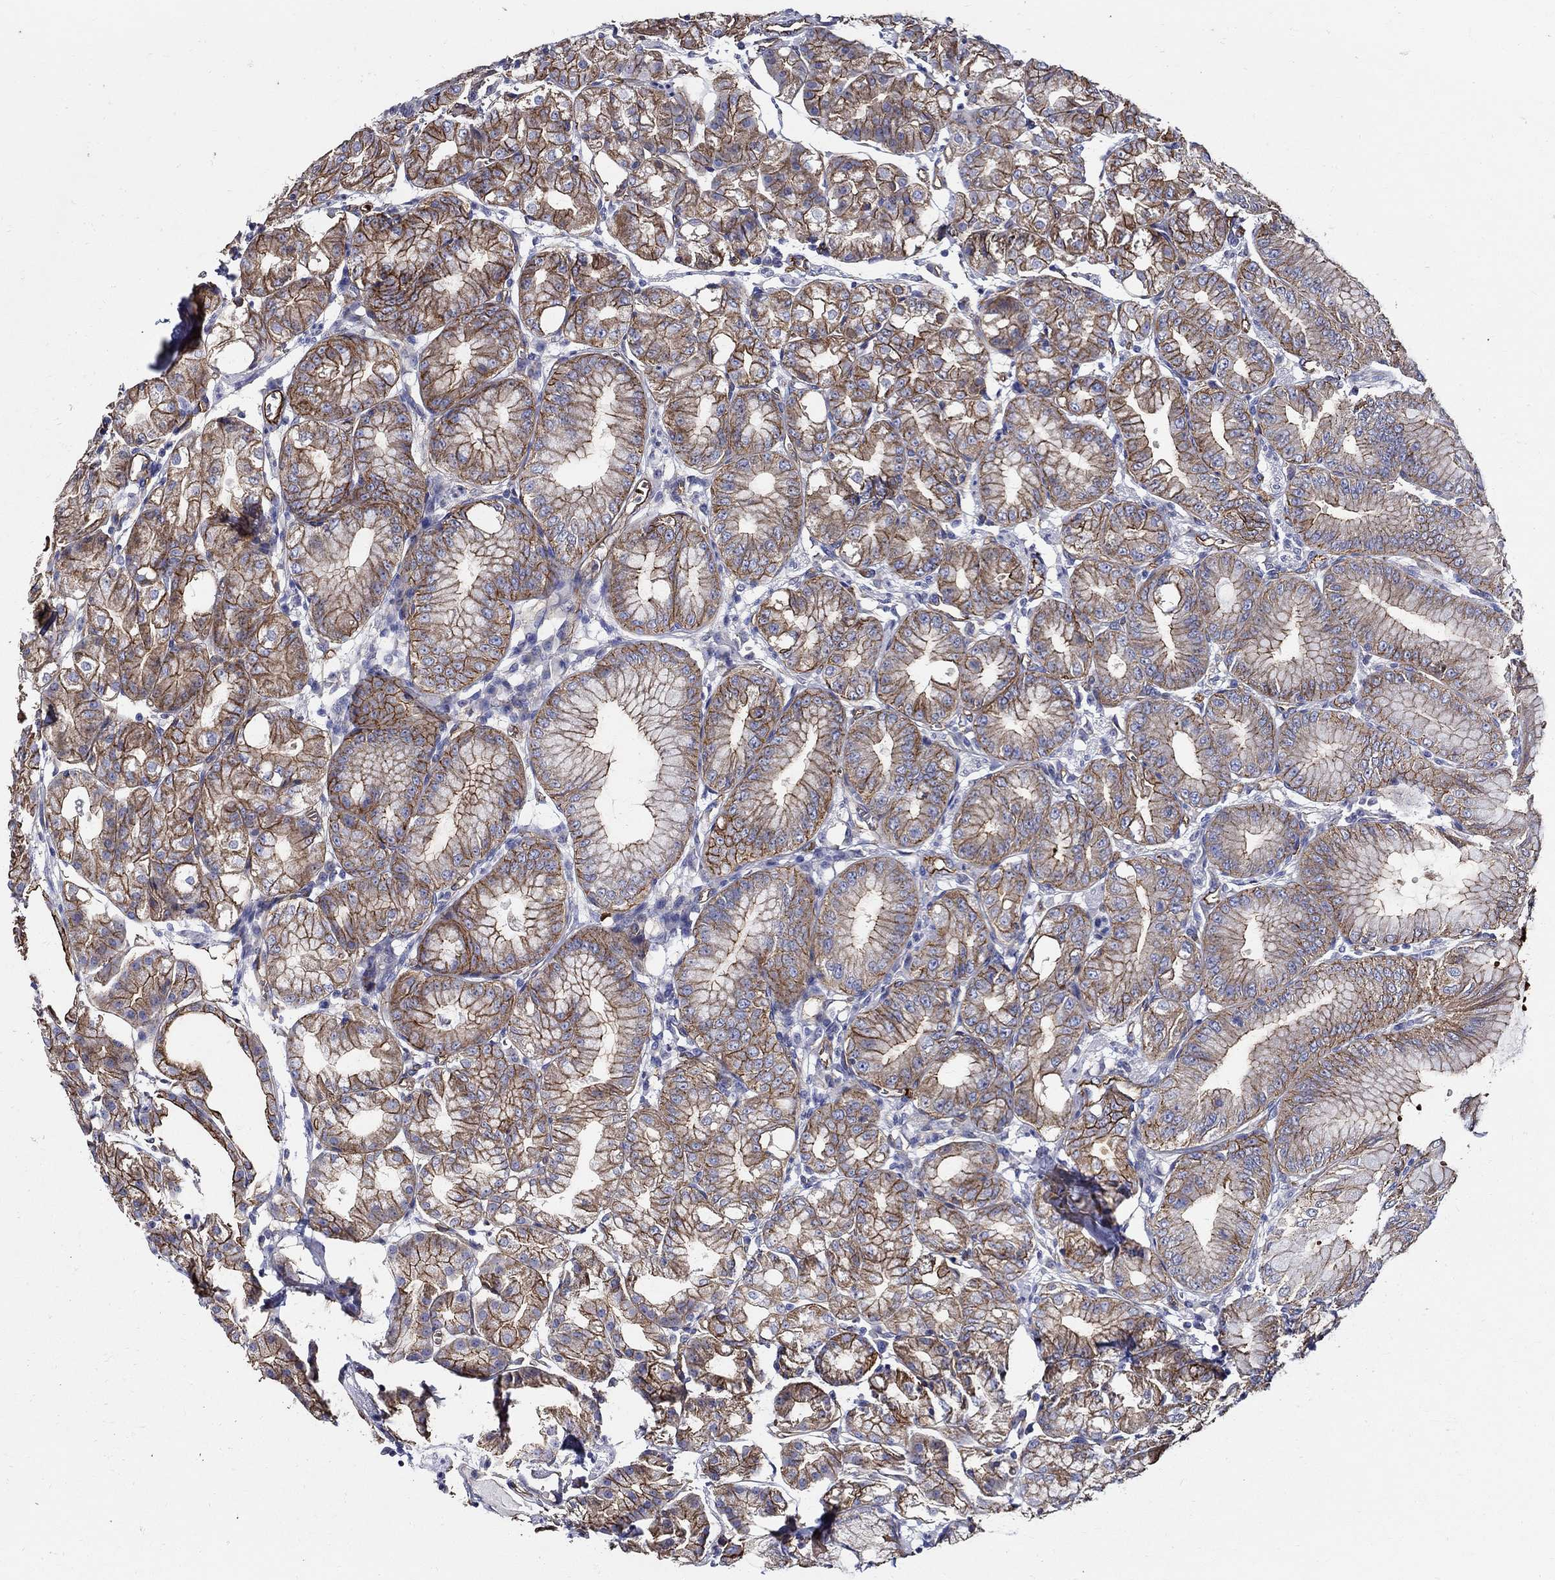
{"staining": {"intensity": "strong", "quantity": ">75%", "location": "cytoplasmic/membranous"}, "tissue": "stomach", "cell_type": "Glandular cells", "image_type": "normal", "snomed": [{"axis": "morphology", "description": "Normal tissue, NOS"}, {"axis": "topography", "description": "Stomach"}], "caption": "Stomach was stained to show a protein in brown. There is high levels of strong cytoplasmic/membranous expression in about >75% of glandular cells. (DAB IHC, brown staining for protein, blue staining for nuclei).", "gene": "APBB3", "patient": {"sex": "male", "age": 71}}